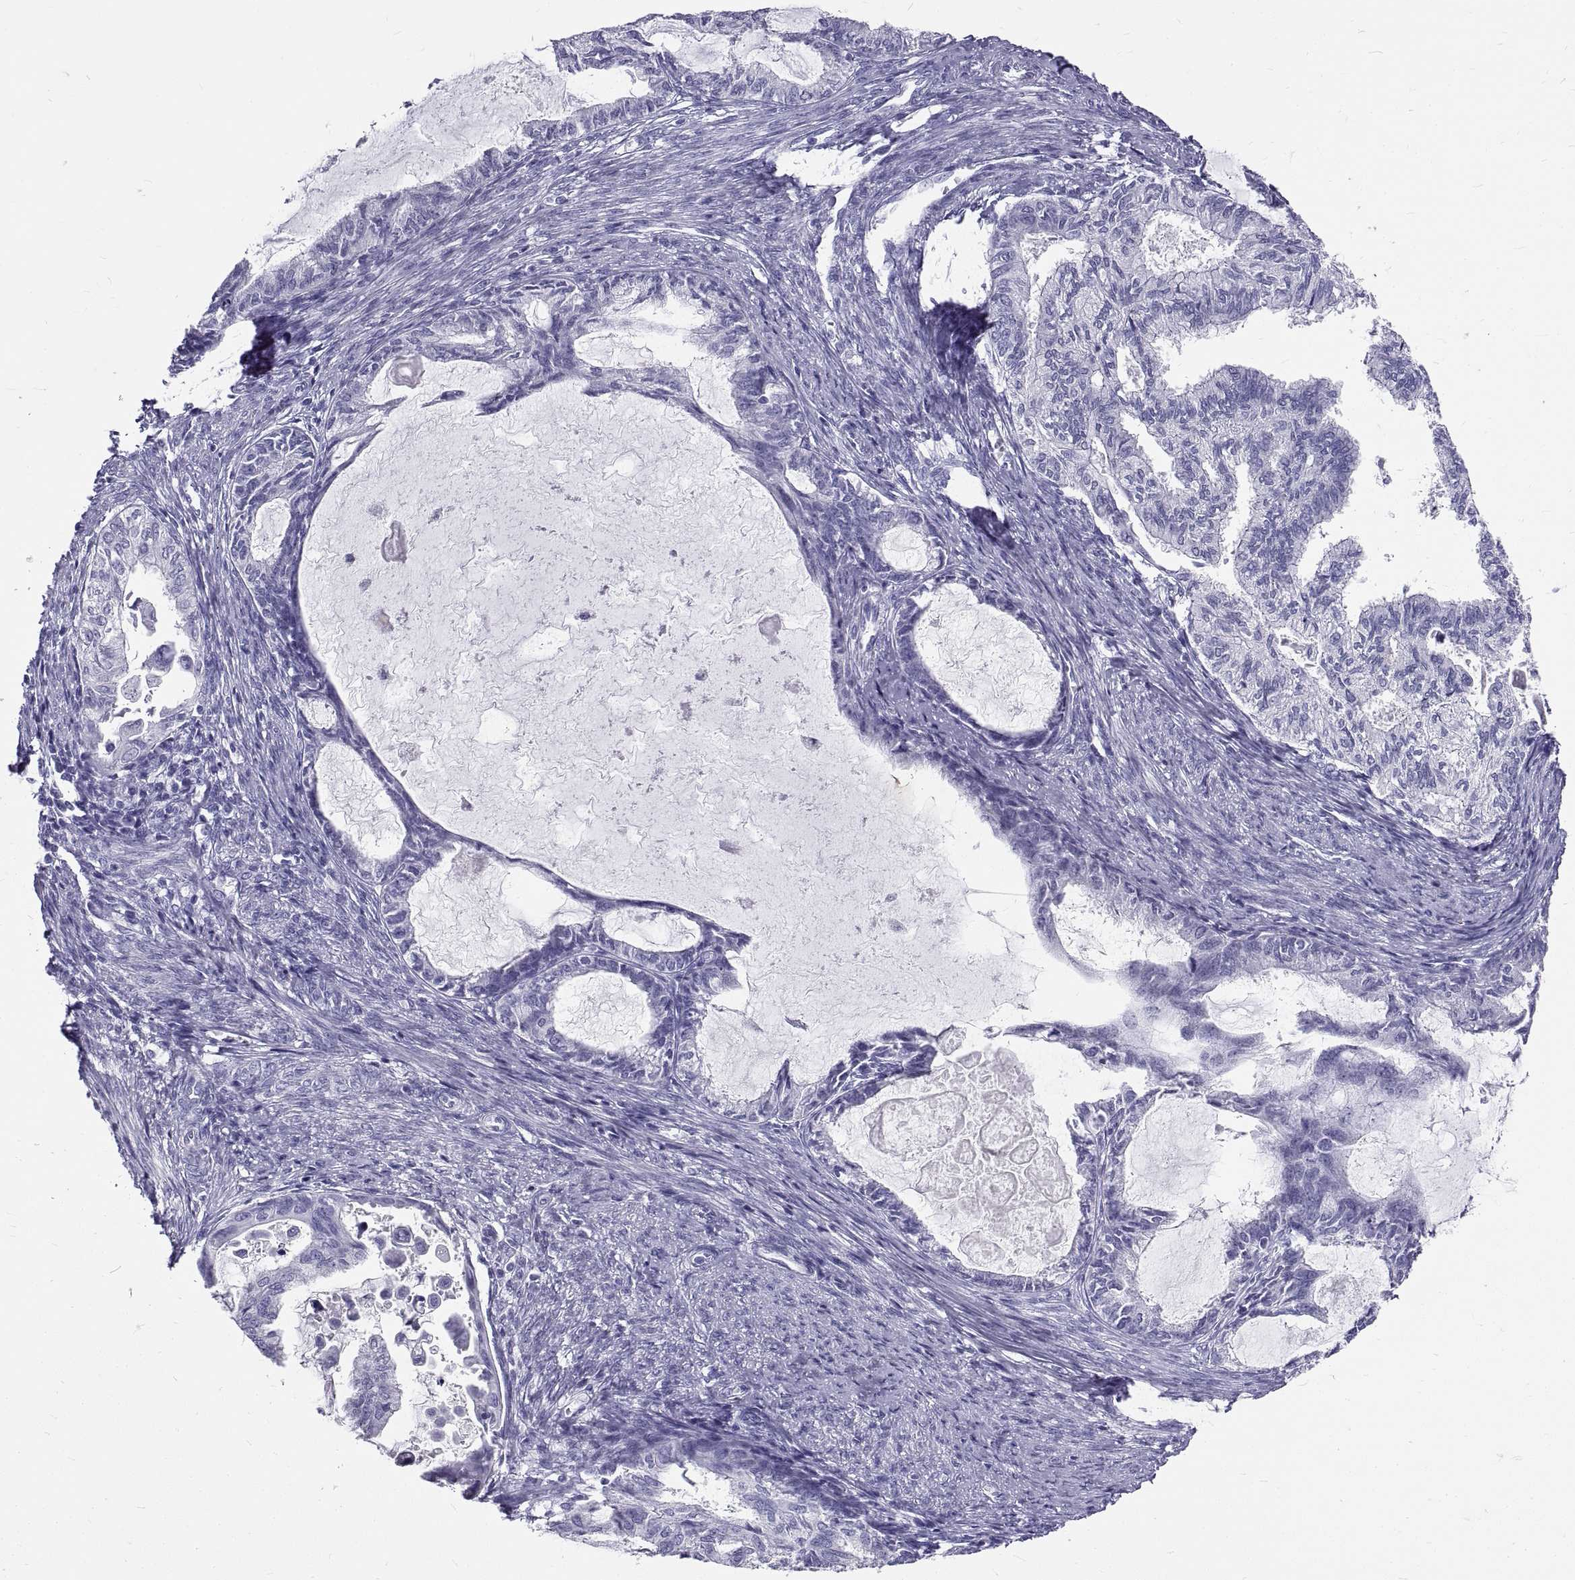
{"staining": {"intensity": "negative", "quantity": "none", "location": "none"}, "tissue": "endometrial cancer", "cell_type": "Tumor cells", "image_type": "cancer", "snomed": [{"axis": "morphology", "description": "Adenocarcinoma, NOS"}, {"axis": "topography", "description": "Endometrium"}], "caption": "The micrograph reveals no staining of tumor cells in endometrial adenocarcinoma.", "gene": "GNG12", "patient": {"sex": "female", "age": 86}}